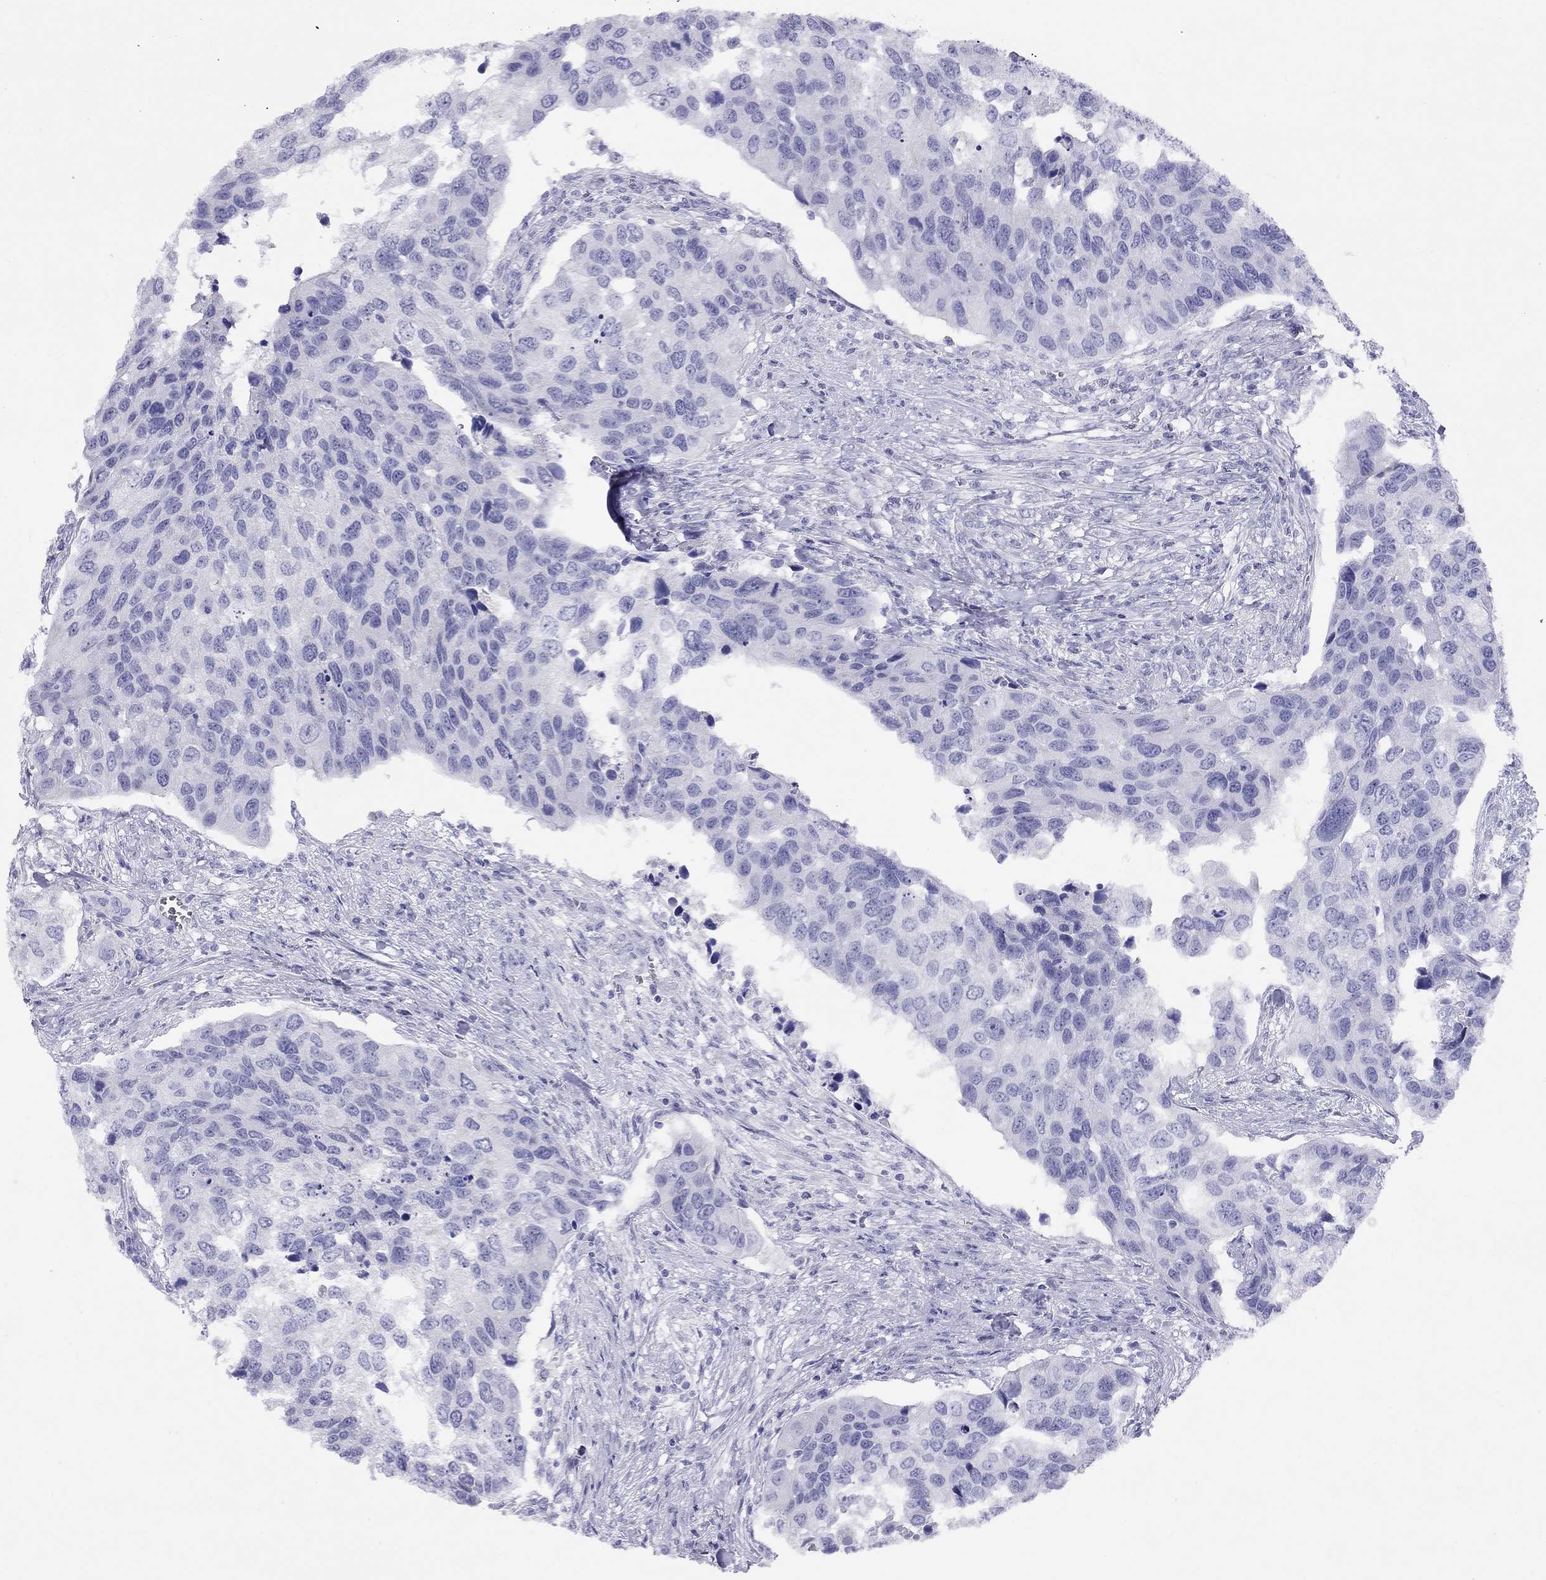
{"staining": {"intensity": "negative", "quantity": "none", "location": "none"}, "tissue": "urothelial cancer", "cell_type": "Tumor cells", "image_type": "cancer", "snomed": [{"axis": "morphology", "description": "Urothelial carcinoma, High grade"}, {"axis": "topography", "description": "Urinary bladder"}], "caption": "Urothelial cancer was stained to show a protein in brown. There is no significant staining in tumor cells. The staining was performed using DAB (3,3'-diaminobenzidine) to visualize the protein expression in brown, while the nuclei were stained in blue with hematoxylin (Magnification: 20x).", "gene": "LRIT2", "patient": {"sex": "male", "age": 60}}